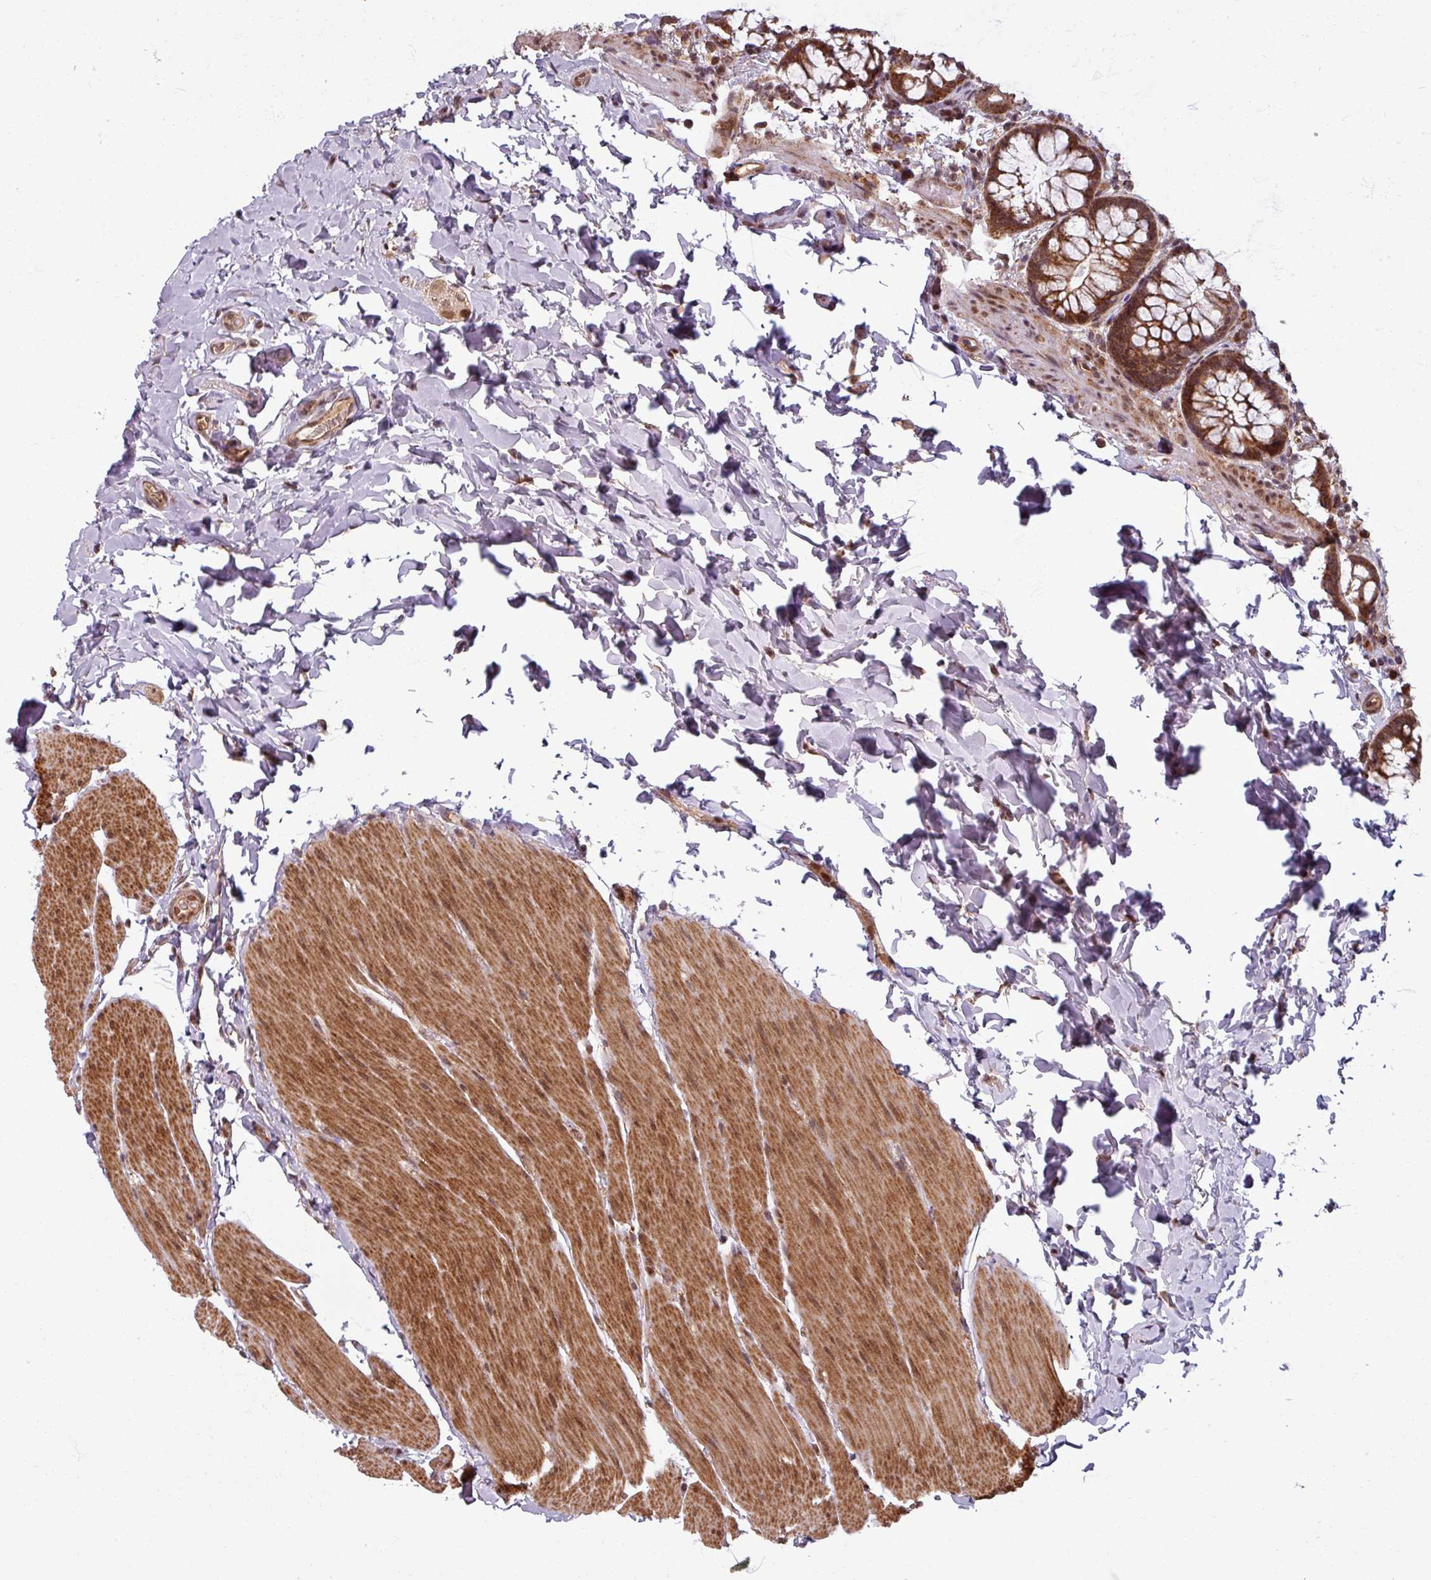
{"staining": {"intensity": "moderate", "quantity": ">75%", "location": "cytoplasmic/membranous,nuclear"}, "tissue": "colon", "cell_type": "Endothelial cells", "image_type": "normal", "snomed": [{"axis": "morphology", "description": "Normal tissue, NOS"}, {"axis": "topography", "description": "Colon"}], "caption": "Protein staining by IHC shows moderate cytoplasmic/membranous,nuclear staining in approximately >75% of endothelial cells in benign colon. The staining was performed using DAB, with brown indicating positive protein expression. Nuclei are stained blue with hematoxylin.", "gene": "SWI5", "patient": {"sex": "male", "age": 46}}